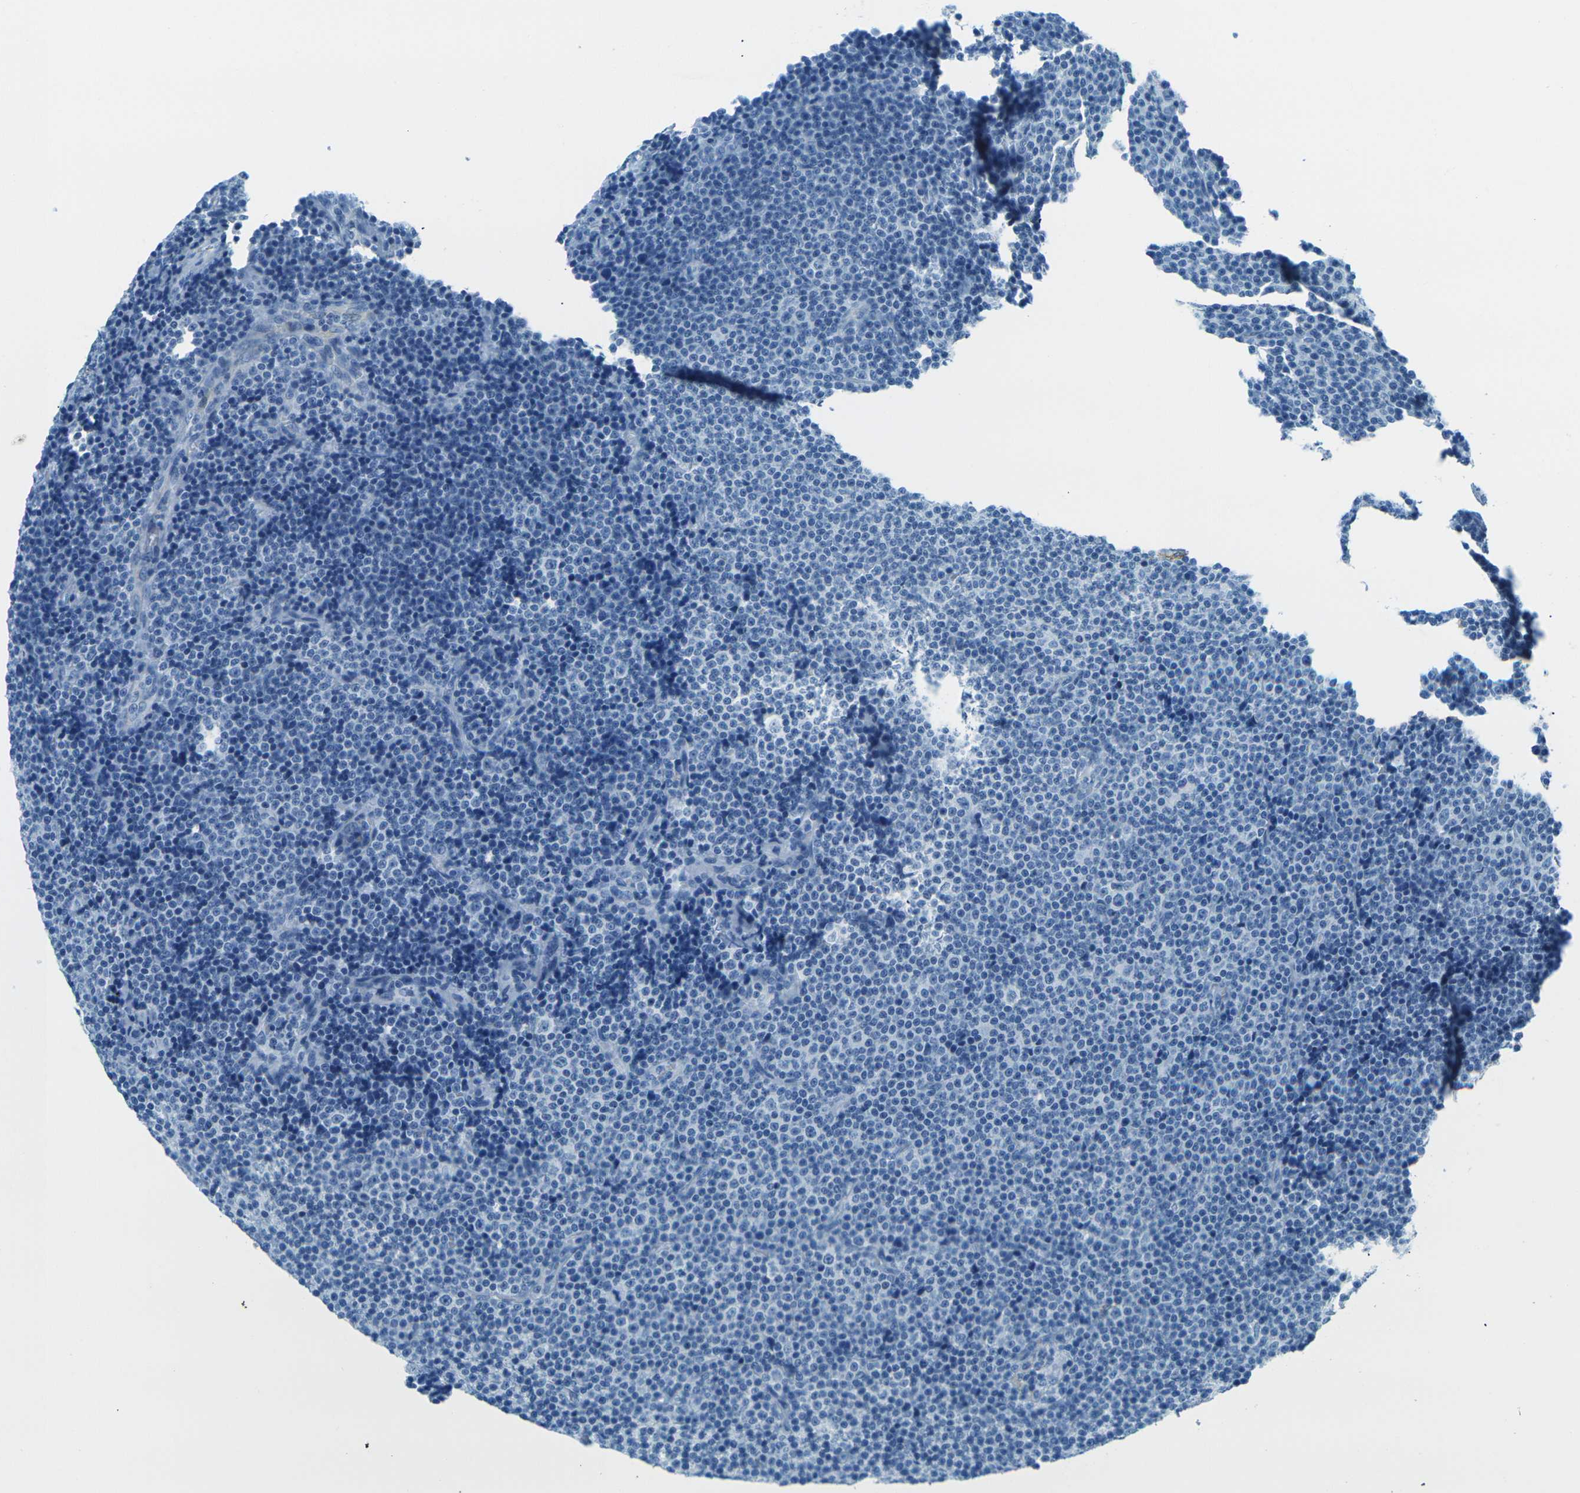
{"staining": {"intensity": "negative", "quantity": "none", "location": "none"}, "tissue": "lymphoma", "cell_type": "Tumor cells", "image_type": "cancer", "snomed": [{"axis": "morphology", "description": "Malignant lymphoma, non-Hodgkin's type, Low grade"}, {"axis": "topography", "description": "Lymph node"}], "caption": "There is no significant expression in tumor cells of lymphoma. (Stains: DAB immunohistochemistry with hematoxylin counter stain, Microscopy: brightfield microscopy at high magnification).", "gene": "OCLN", "patient": {"sex": "female", "age": 67}}